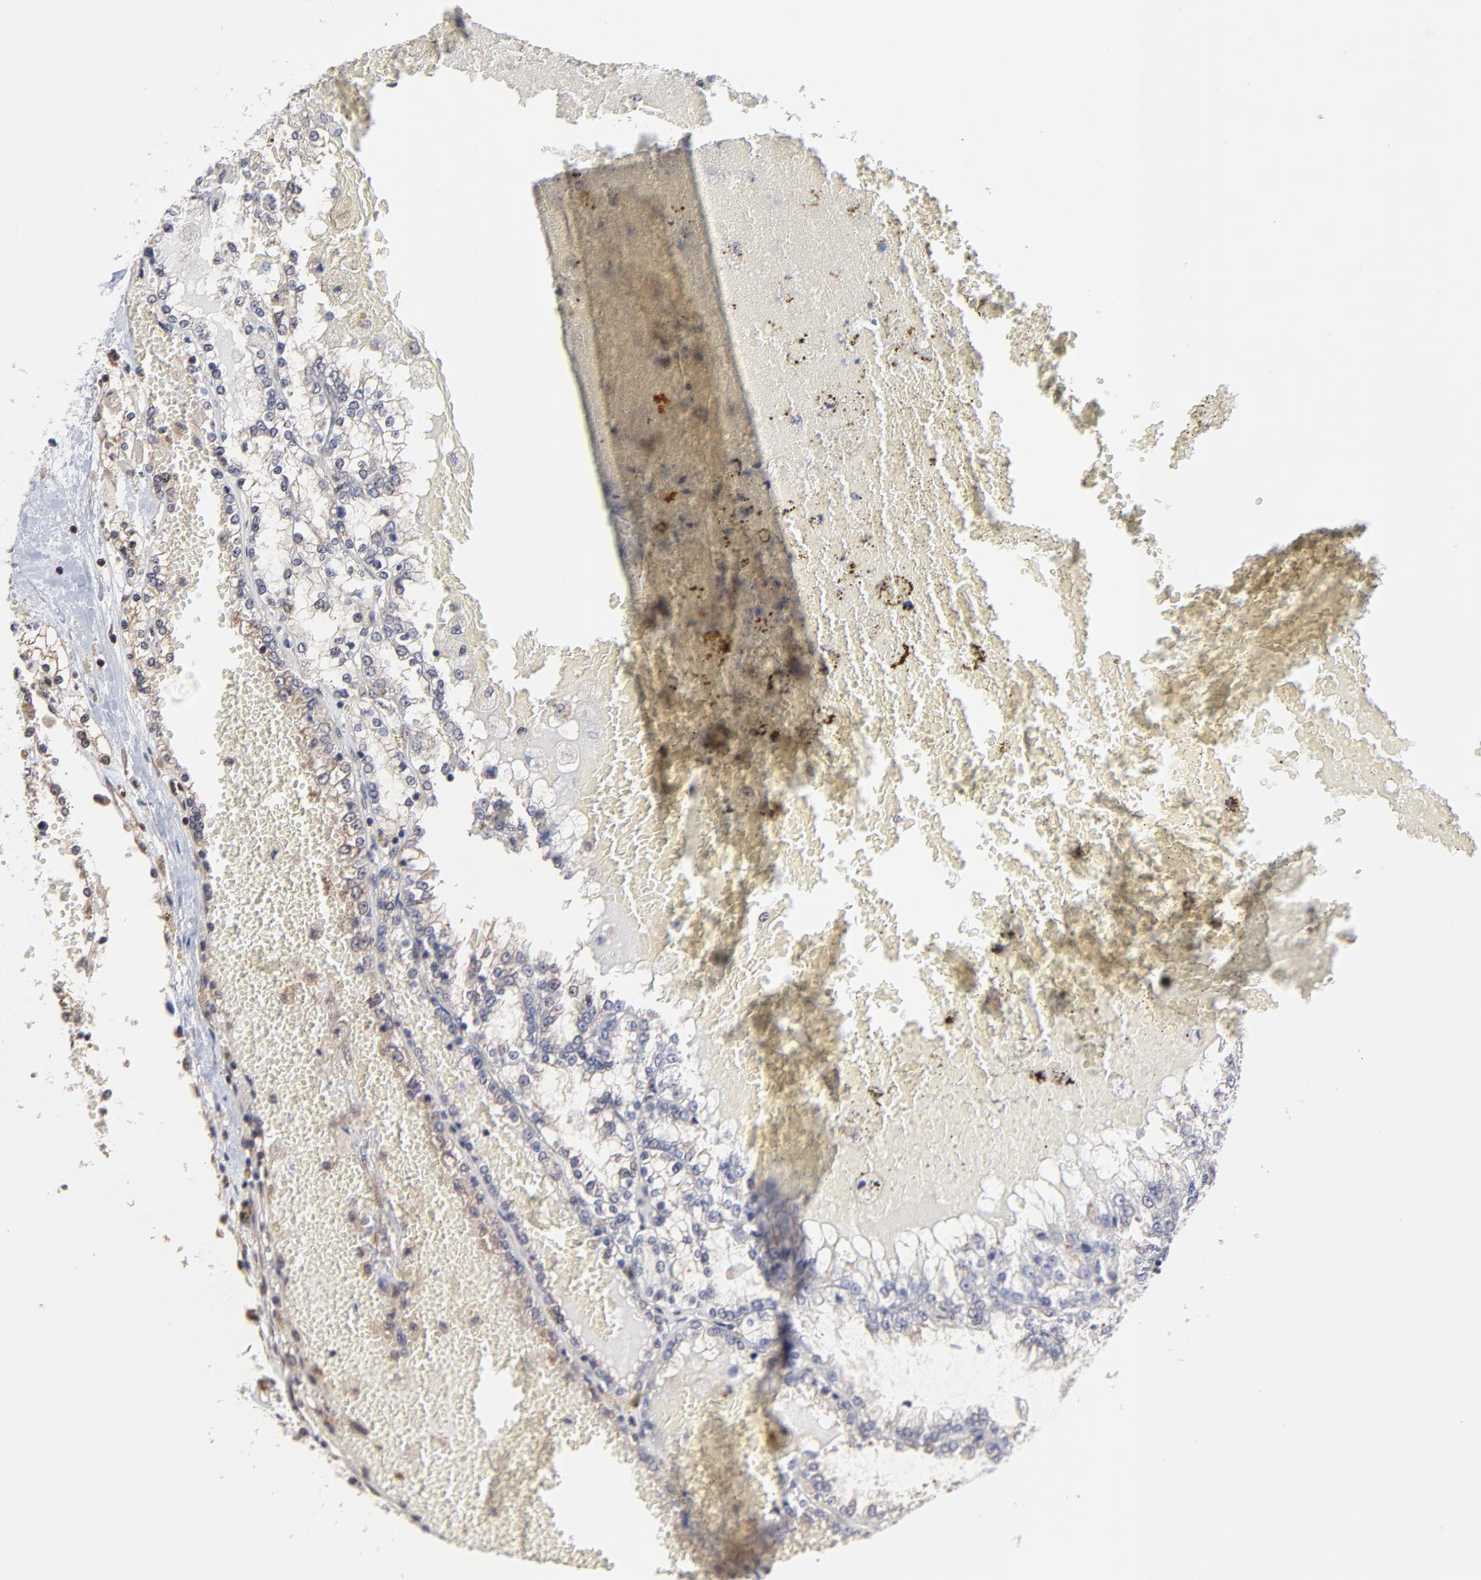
{"staining": {"intensity": "weak", "quantity": "25%-75%", "location": "cytoplasmic/membranous"}, "tissue": "renal cancer", "cell_type": "Tumor cells", "image_type": "cancer", "snomed": [{"axis": "morphology", "description": "Adenocarcinoma, NOS"}, {"axis": "topography", "description": "Kidney"}], "caption": "IHC of adenocarcinoma (renal) demonstrates low levels of weak cytoplasmic/membranous staining in approximately 25%-75% of tumor cells.", "gene": "CCT2", "patient": {"sex": "female", "age": 56}}